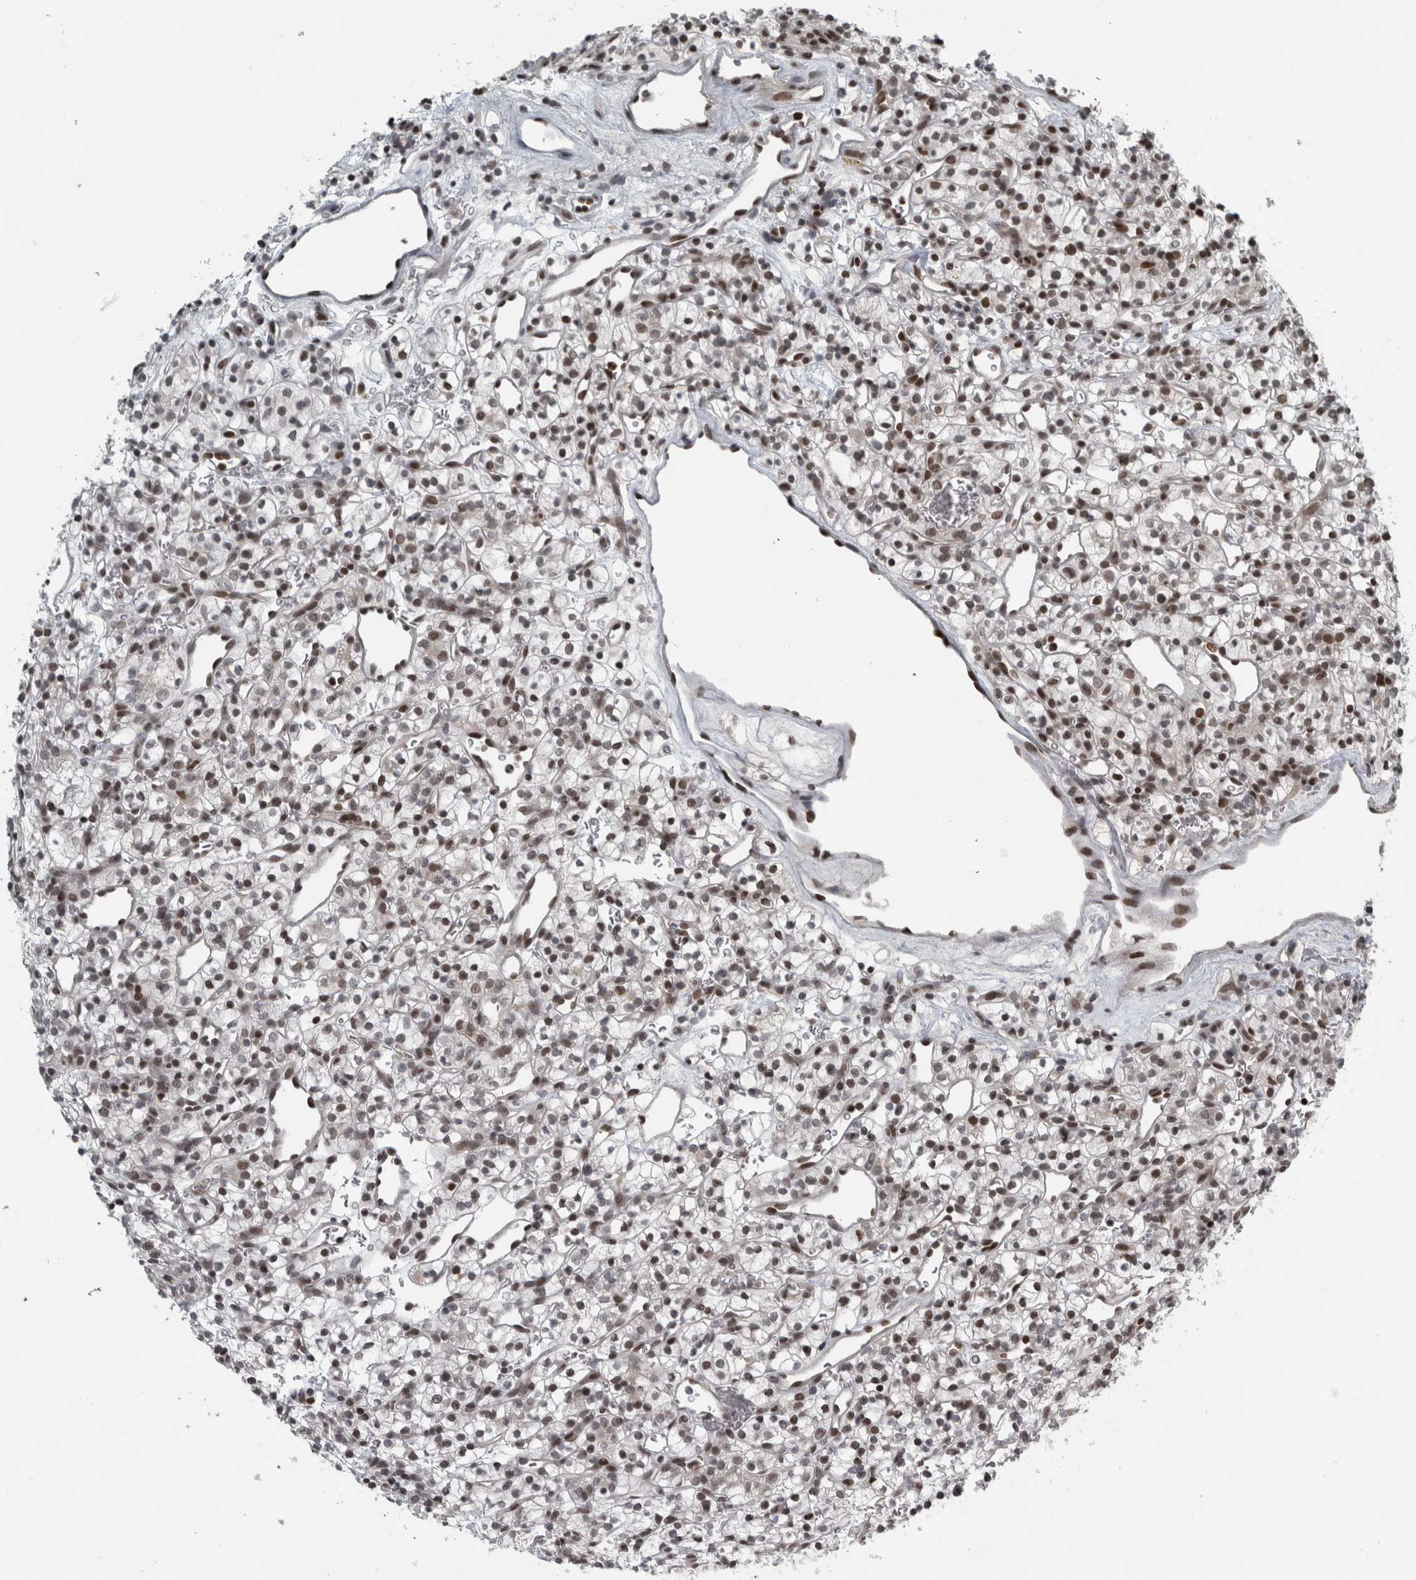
{"staining": {"intensity": "moderate", "quantity": ">75%", "location": "nuclear"}, "tissue": "renal cancer", "cell_type": "Tumor cells", "image_type": "cancer", "snomed": [{"axis": "morphology", "description": "Adenocarcinoma, NOS"}, {"axis": "topography", "description": "Kidney"}], "caption": "Protein positivity by IHC reveals moderate nuclear positivity in approximately >75% of tumor cells in renal cancer (adenocarcinoma).", "gene": "UNC50", "patient": {"sex": "female", "age": 57}}